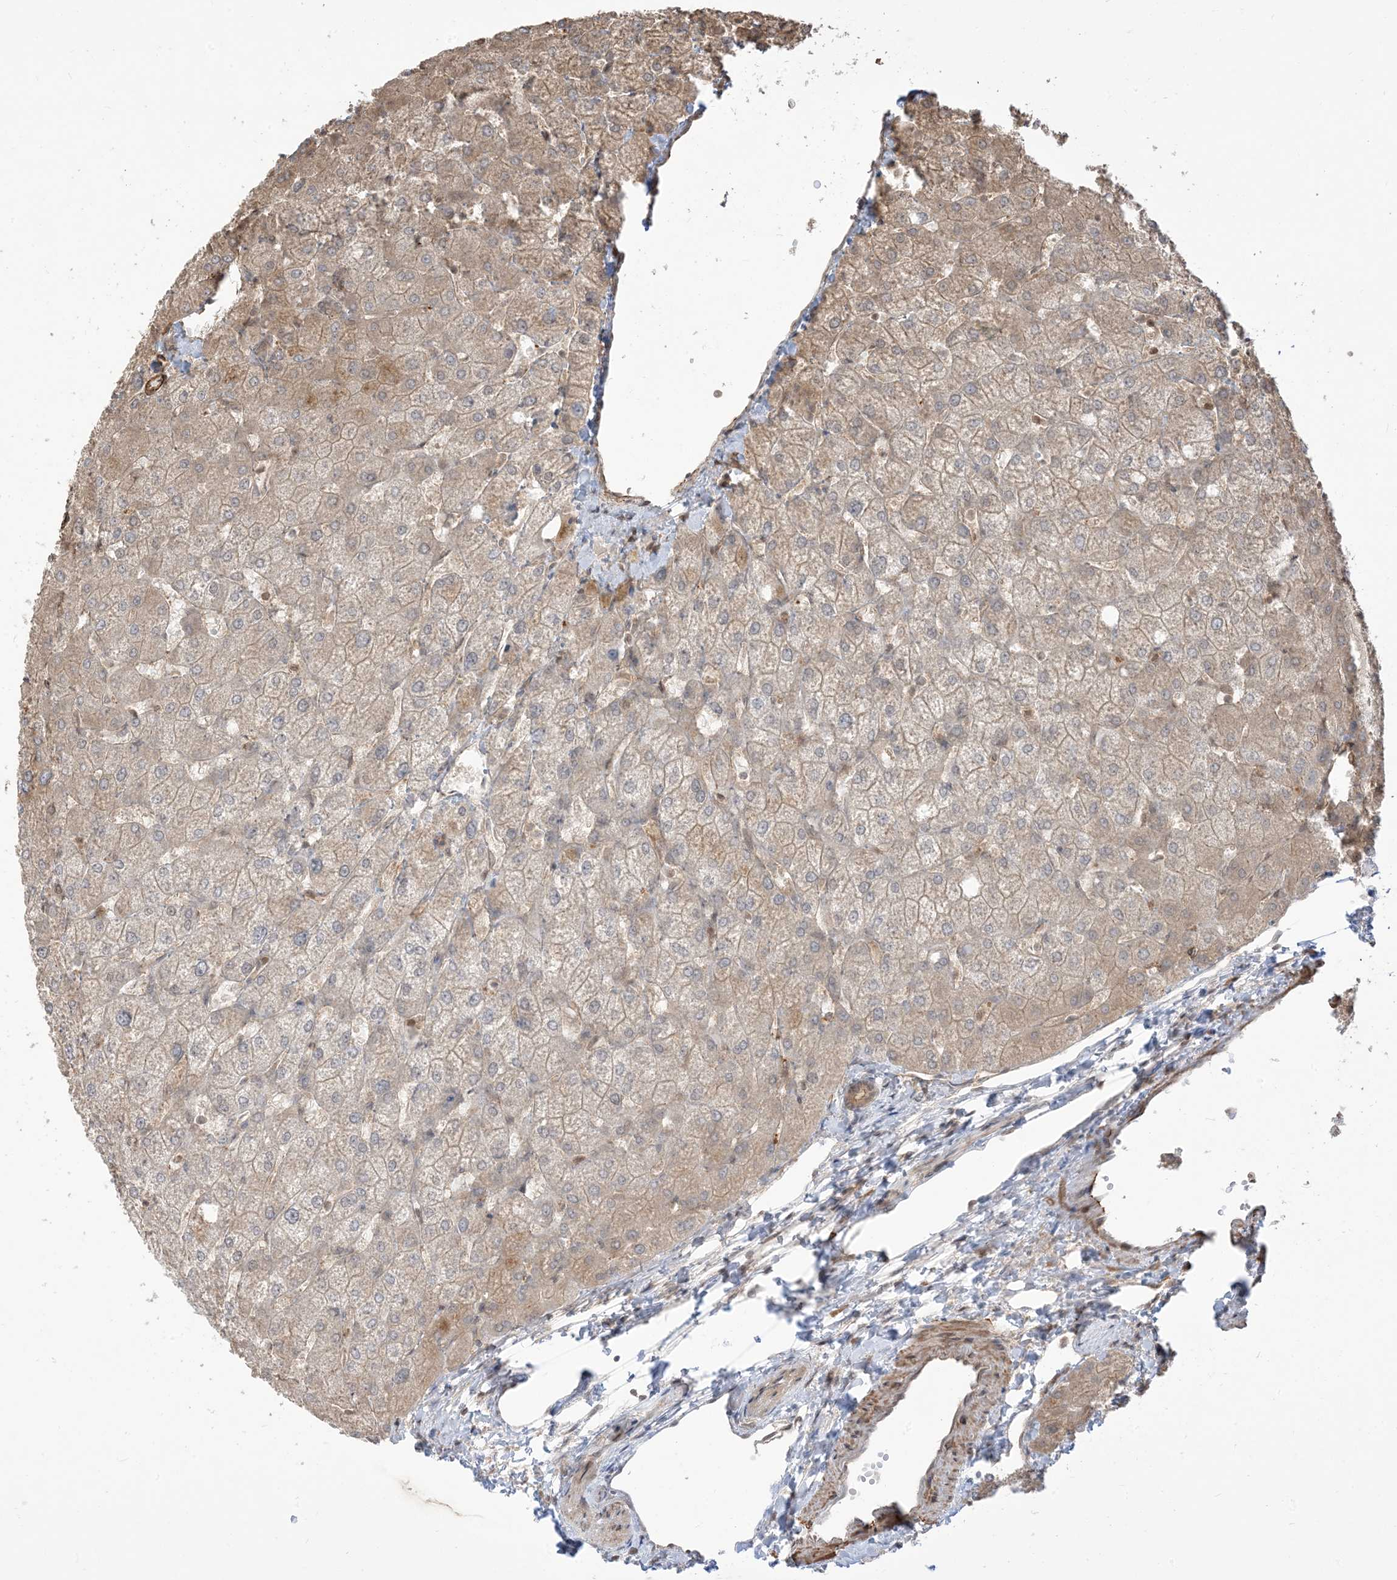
{"staining": {"intensity": "weak", "quantity": "<25%", "location": "cytoplasmic/membranous"}, "tissue": "liver", "cell_type": "Cholangiocytes", "image_type": "normal", "snomed": [{"axis": "morphology", "description": "Normal tissue, NOS"}, {"axis": "topography", "description": "Liver"}], "caption": "This is an immunohistochemistry (IHC) image of unremarkable liver. There is no positivity in cholangiocytes.", "gene": "TBCC", "patient": {"sex": "female", "age": 54}}